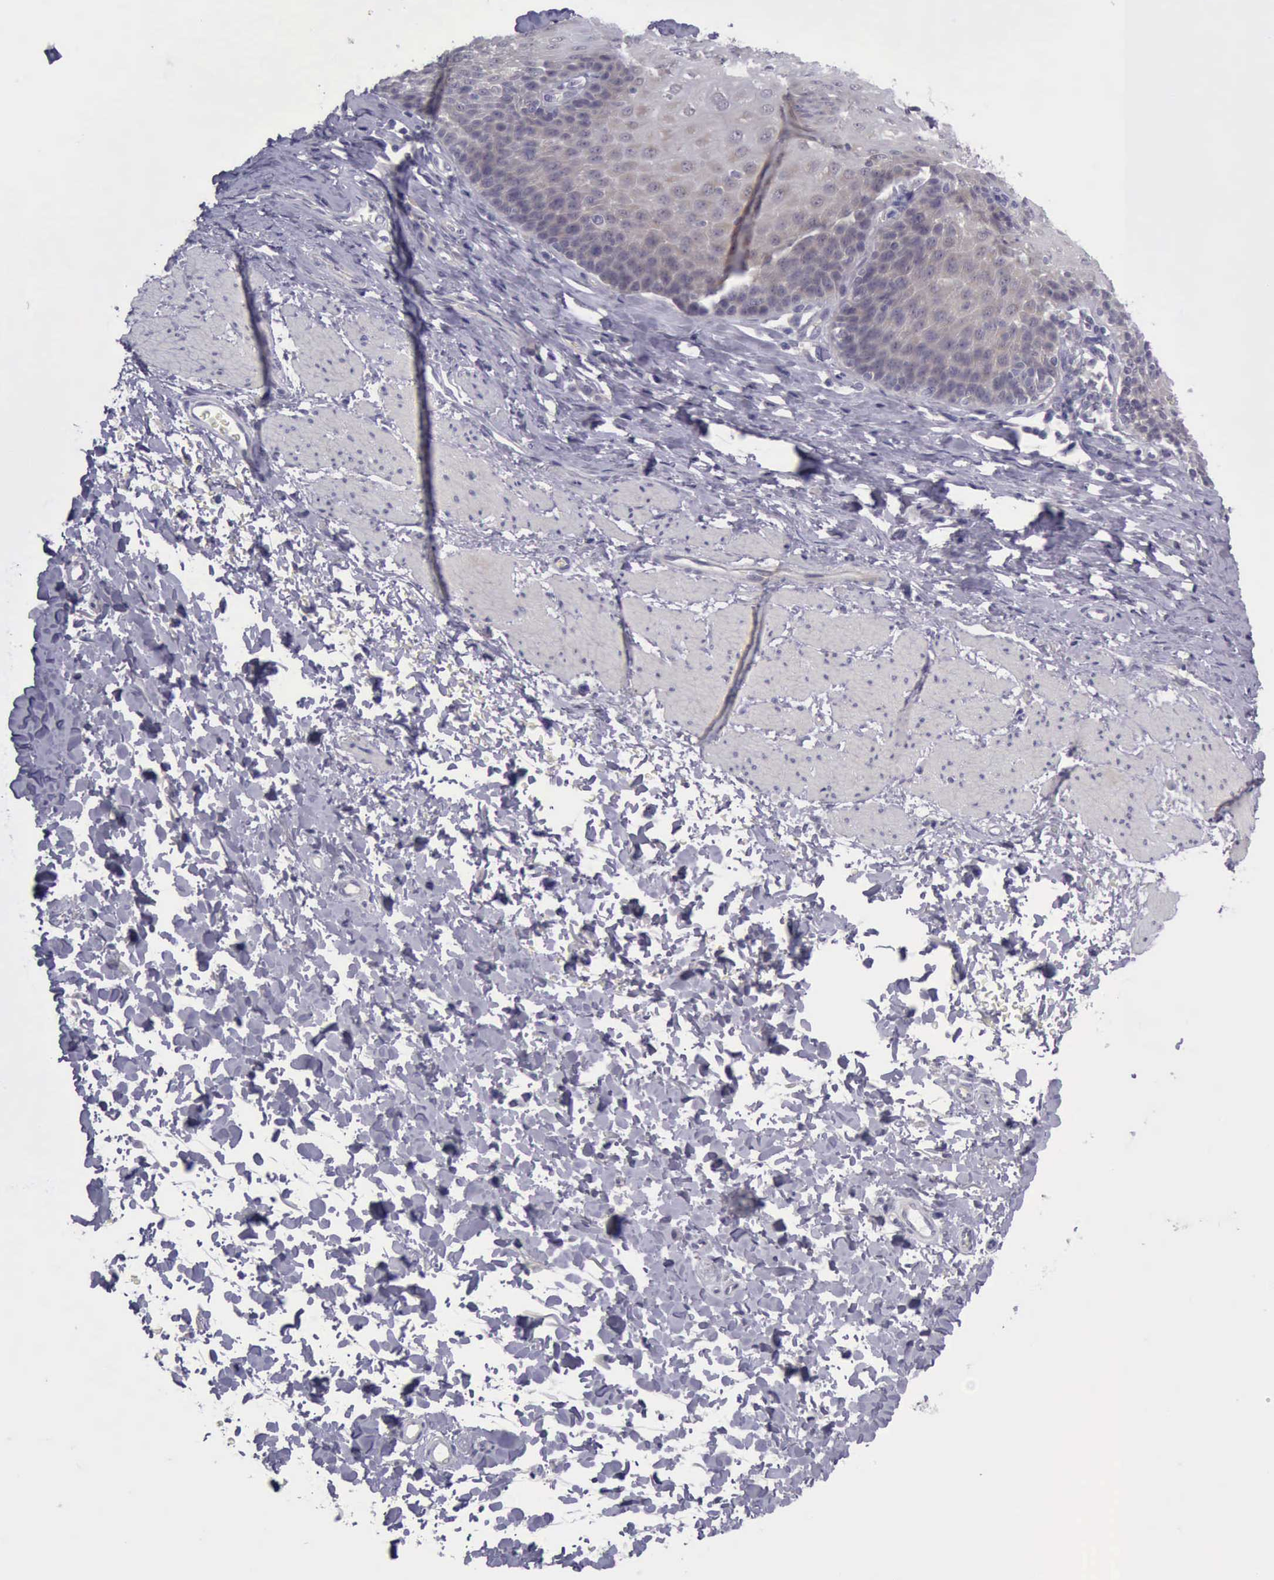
{"staining": {"intensity": "negative", "quantity": "none", "location": "none"}, "tissue": "esophagus", "cell_type": "Squamous epithelial cells", "image_type": "normal", "snomed": [{"axis": "morphology", "description": "Normal tissue, NOS"}, {"axis": "topography", "description": "Esophagus"}], "caption": "High power microscopy photomicrograph of an immunohistochemistry photomicrograph of benign esophagus, revealing no significant expression in squamous epithelial cells. Brightfield microscopy of IHC stained with DAB (brown) and hematoxylin (blue), captured at high magnification.", "gene": "ARNT2", "patient": {"sex": "female", "age": 61}}